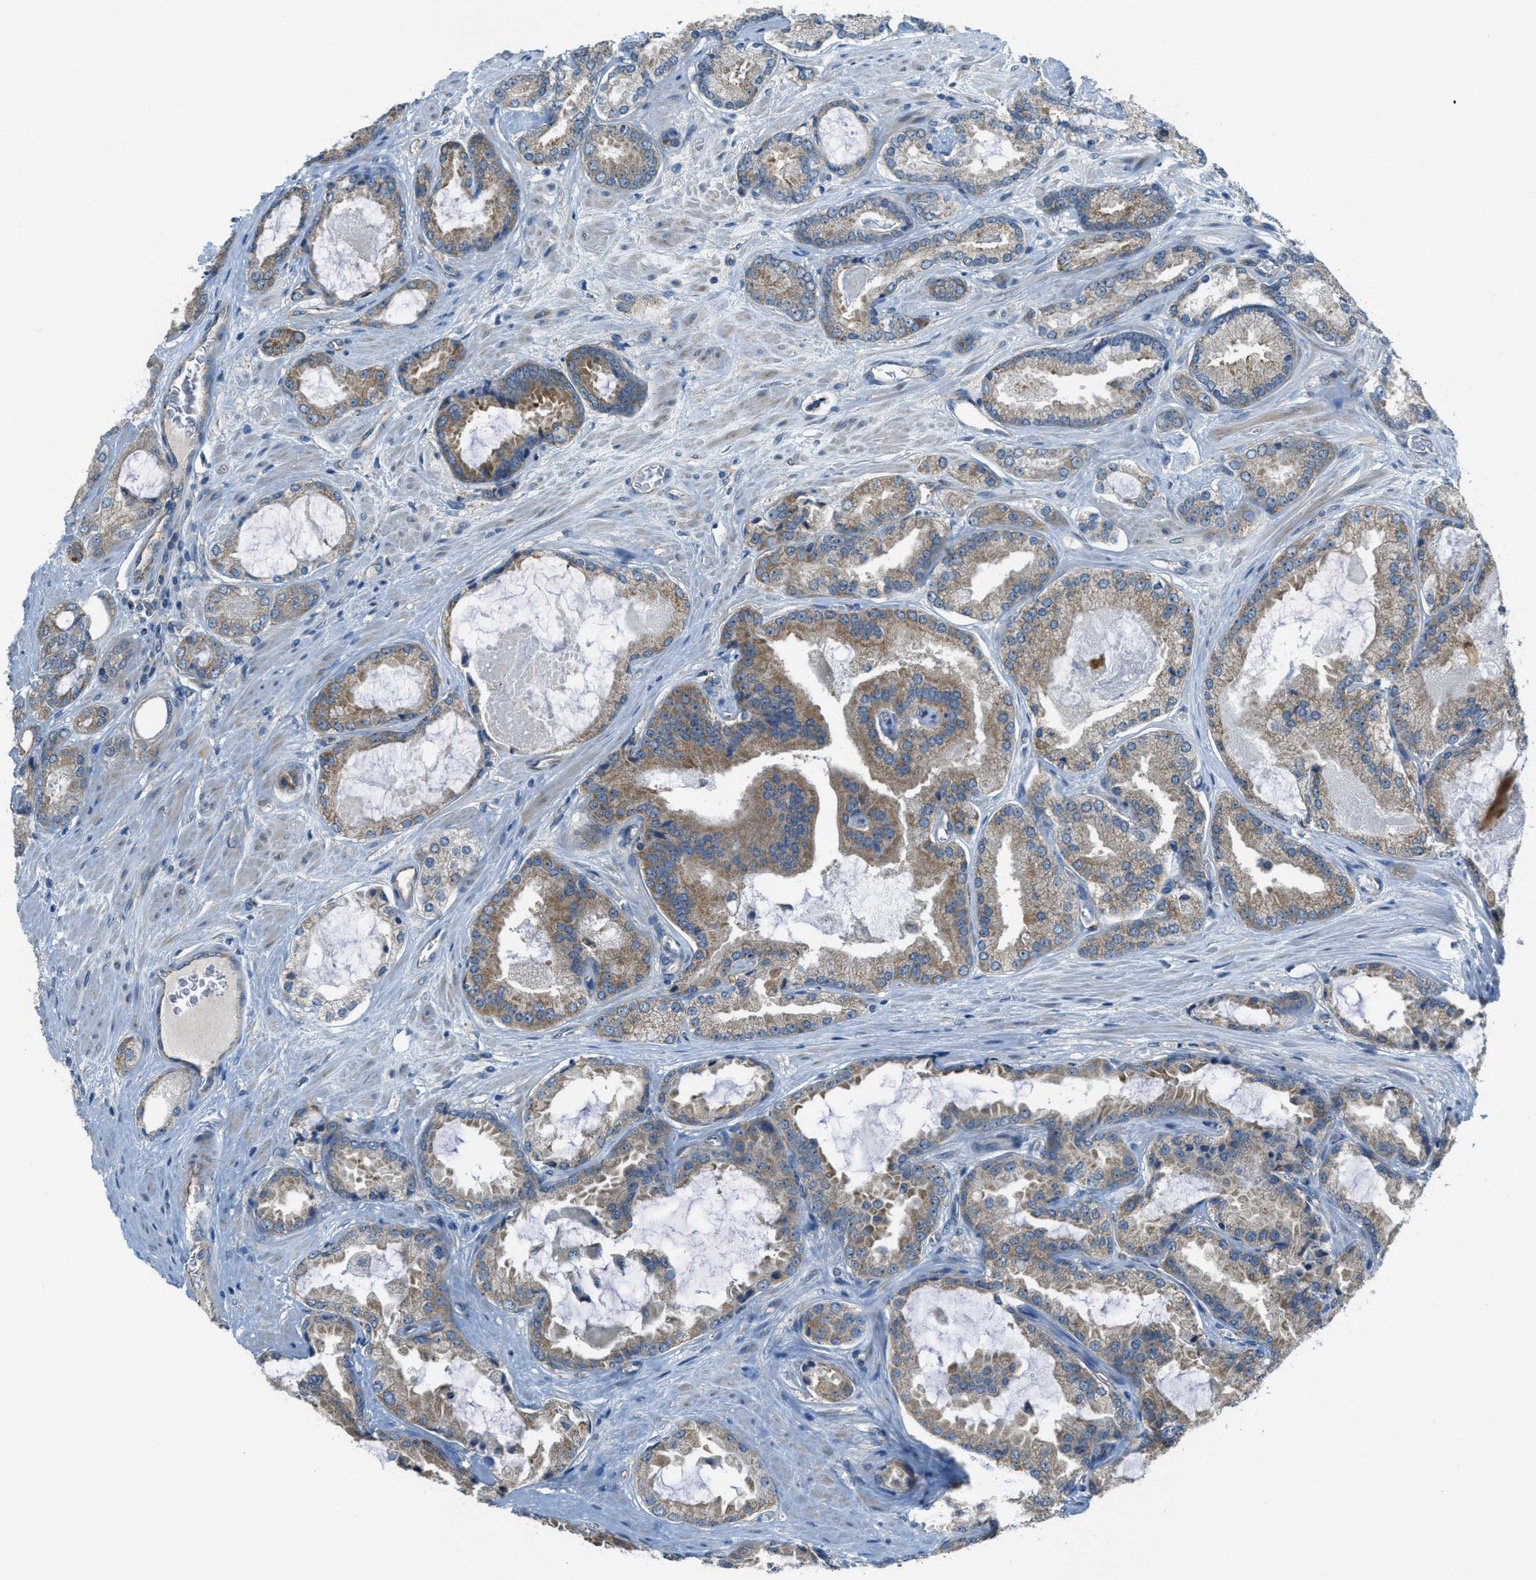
{"staining": {"intensity": "moderate", "quantity": "25%-75%", "location": "cytoplasmic/membranous"}, "tissue": "prostate cancer", "cell_type": "Tumor cells", "image_type": "cancer", "snomed": [{"axis": "morphology", "description": "Adenocarcinoma, High grade"}, {"axis": "topography", "description": "Prostate"}], "caption": "DAB (3,3'-diaminobenzidine) immunohistochemical staining of human prostate cancer (adenocarcinoma (high-grade)) demonstrates moderate cytoplasmic/membranous protein expression in approximately 25%-75% of tumor cells.", "gene": "JCAD", "patient": {"sex": "male", "age": 65}}